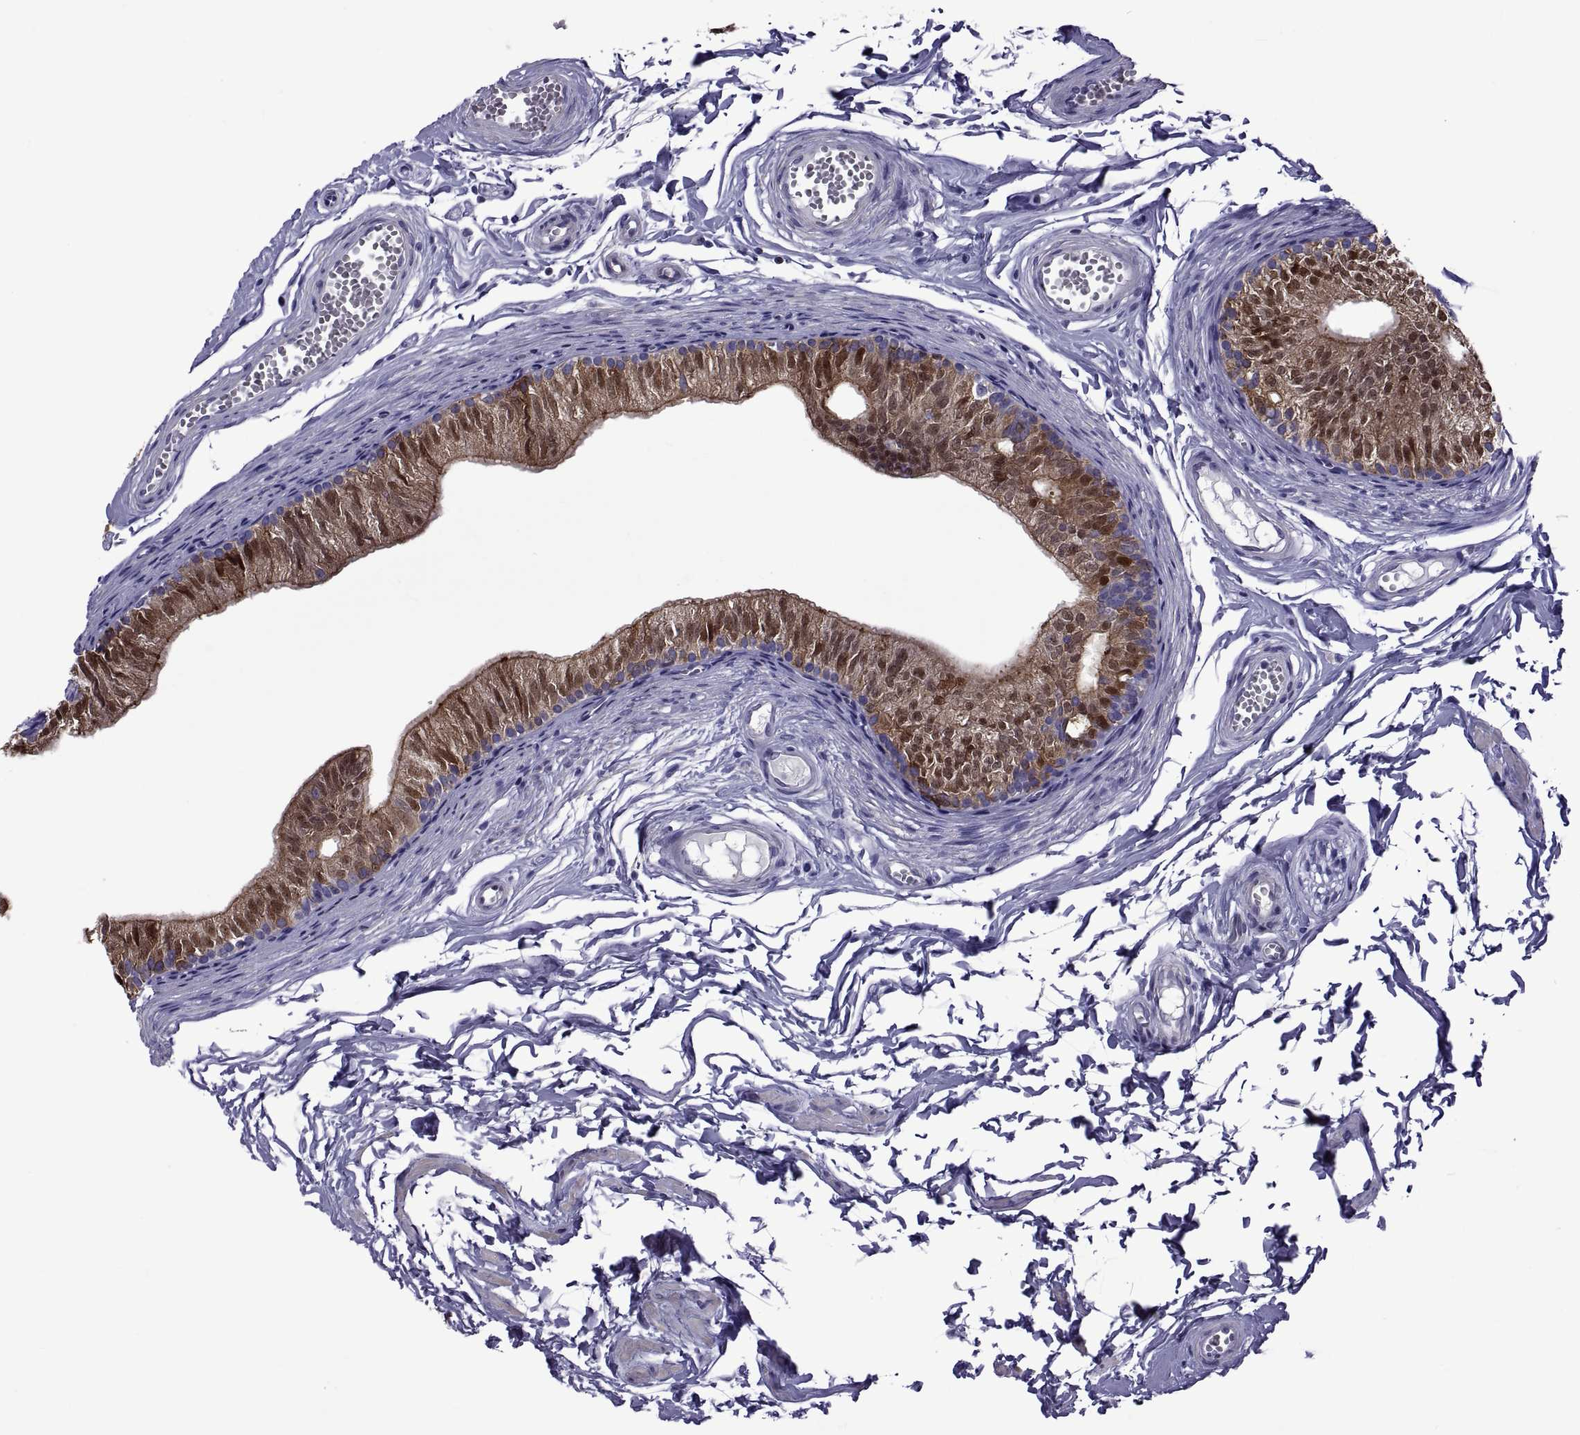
{"staining": {"intensity": "strong", "quantity": ">75%", "location": "cytoplasmic/membranous,nuclear"}, "tissue": "epididymis", "cell_type": "Glandular cells", "image_type": "normal", "snomed": [{"axis": "morphology", "description": "Normal tissue, NOS"}, {"axis": "topography", "description": "Epididymis"}], "caption": "A high amount of strong cytoplasmic/membranous,nuclear positivity is seen in about >75% of glandular cells in normal epididymis. (Stains: DAB (3,3'-diaminobenzidine) in brown, nuclei in blue, Microscopy: brightfield microscopy at high magnification).", "gene": "LCN9", "patient": {"sex": "male", "age": 22}}